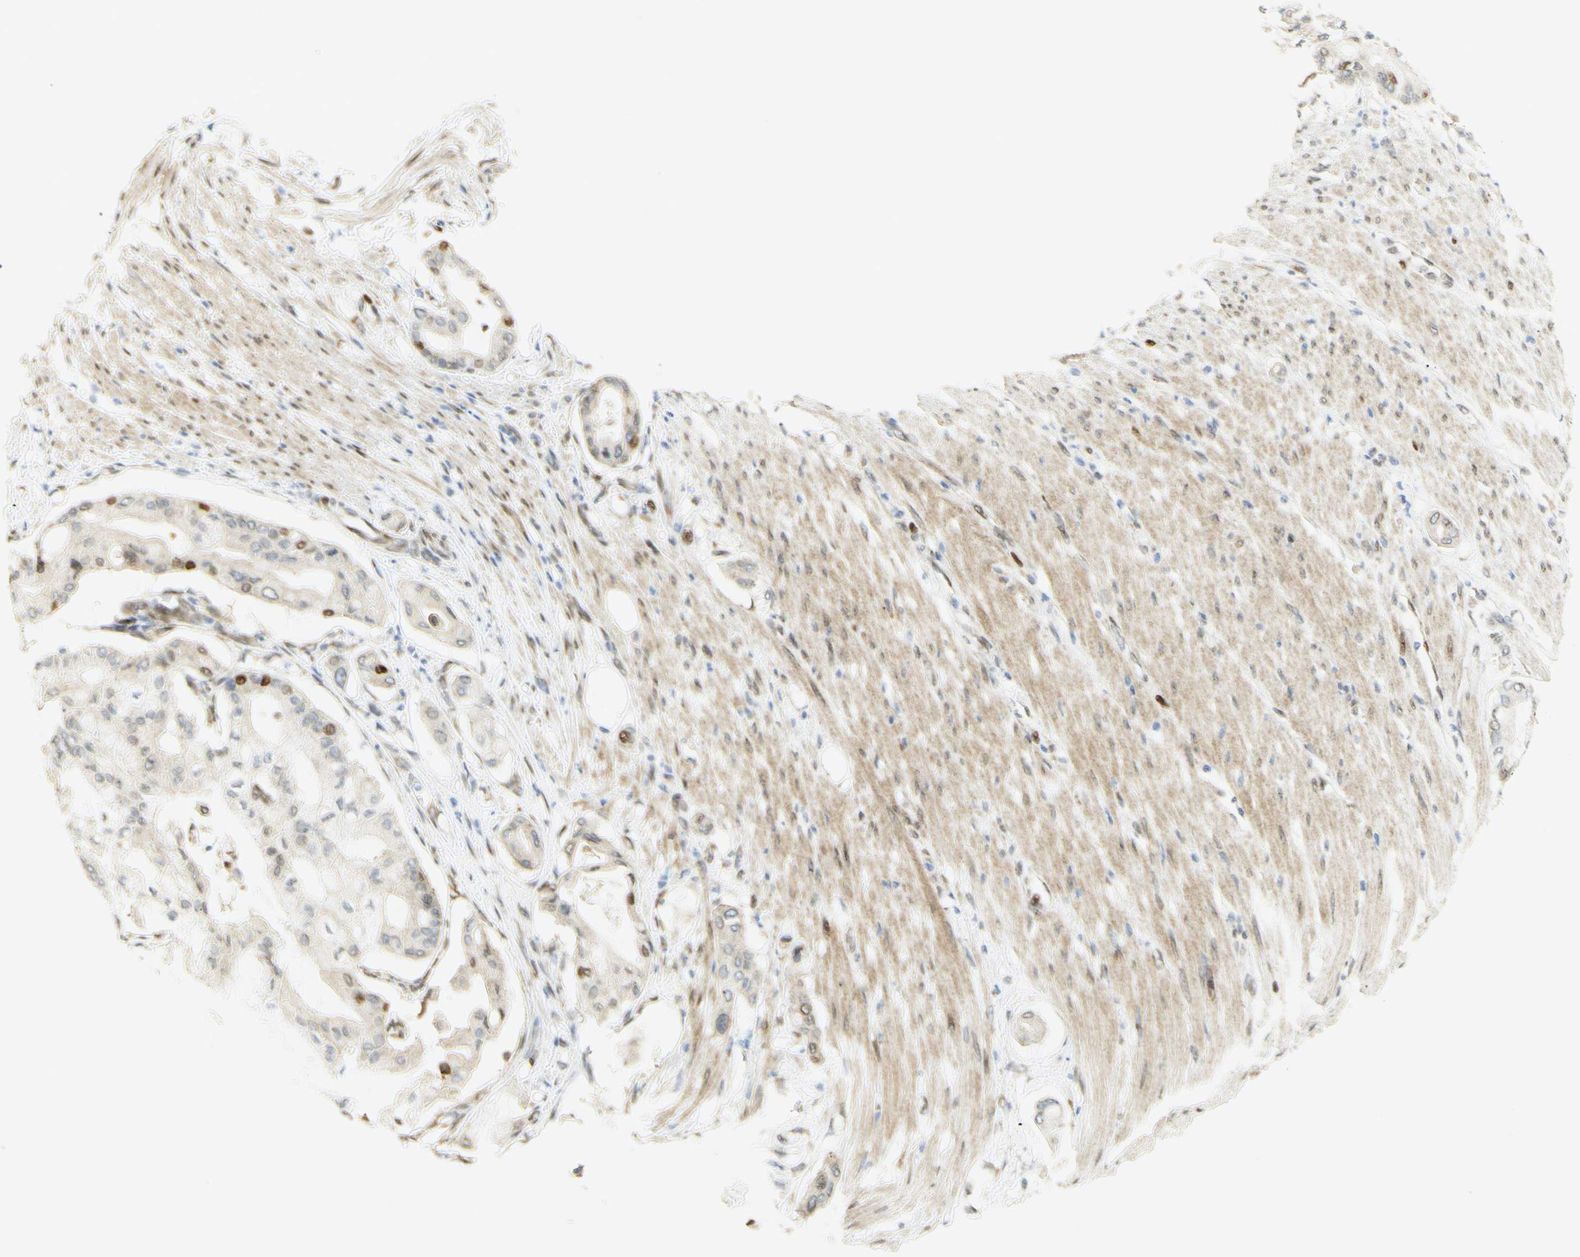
{"staining": {"intensity": "strong", "quantity": "<25%", "location": "nuclear"}, "tissue": "pancreatic cancer", "cell_type": "Tumor cells", "image_type": "cancer", "snomed": [{"axis": "morphology", "description": "Adenocarcinoma, NOS"}, {"axis": "morphology", "description": "Adenocarcinoma, metastatic, NOS"}, {"axis": "topography", "description": "Lymph node"}, {"axis": "topography", "description": "Pancreas"}, {"axis": "topography", "description": "Duodenum"}], "caption": "Immunohistochemical staining of human pancreatic cancer exhibits medium levels of strong nuclear staining in approximately <25% of tumor cells.", "gene": "E2F1", "patient": {"sex": "female", "age": 64}}